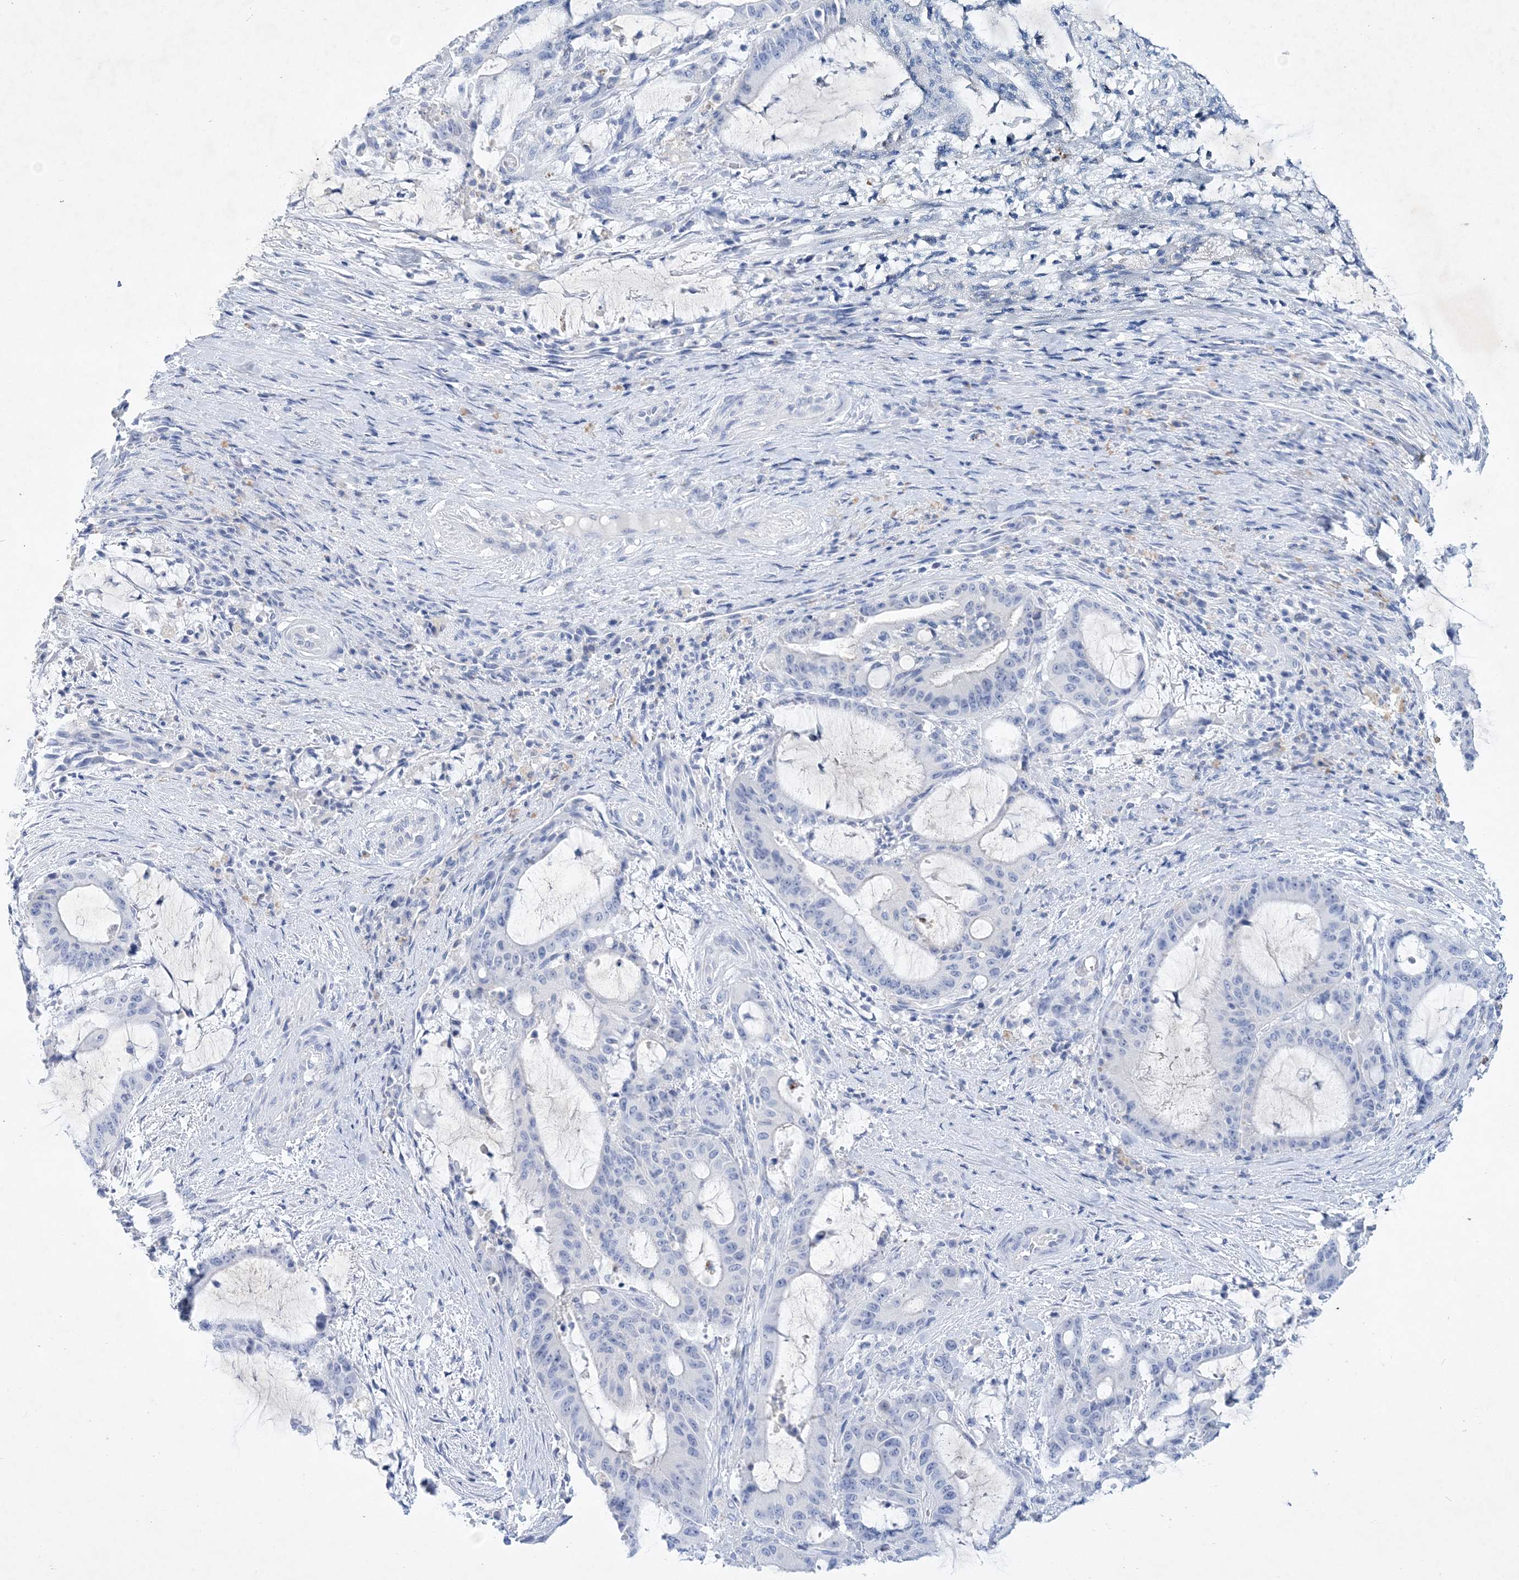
{"staining": {"intensity": "negative", "quantity": "none", "location": "none"}, "tissue": "liver cancer", "cell_type": "Tumor cells", "image_type": "cancer", "snomed": [{"axis": "morphology", "description": "Normal tissue, NOS"}, {"axis": "morphology", "description": "Cholangiocarcinoma"}, {"axis": "topography", "description": "Liver"}, {"axis": "topography", "description": "Peripheral nerve tissue"}], "caption": "Immunohistochemical staining of liver cholangiocarcinoma demonstrates no significant staining in tumor cells.", "gene": "COPS8", "patient": {"sex": "female", "age": 73}}